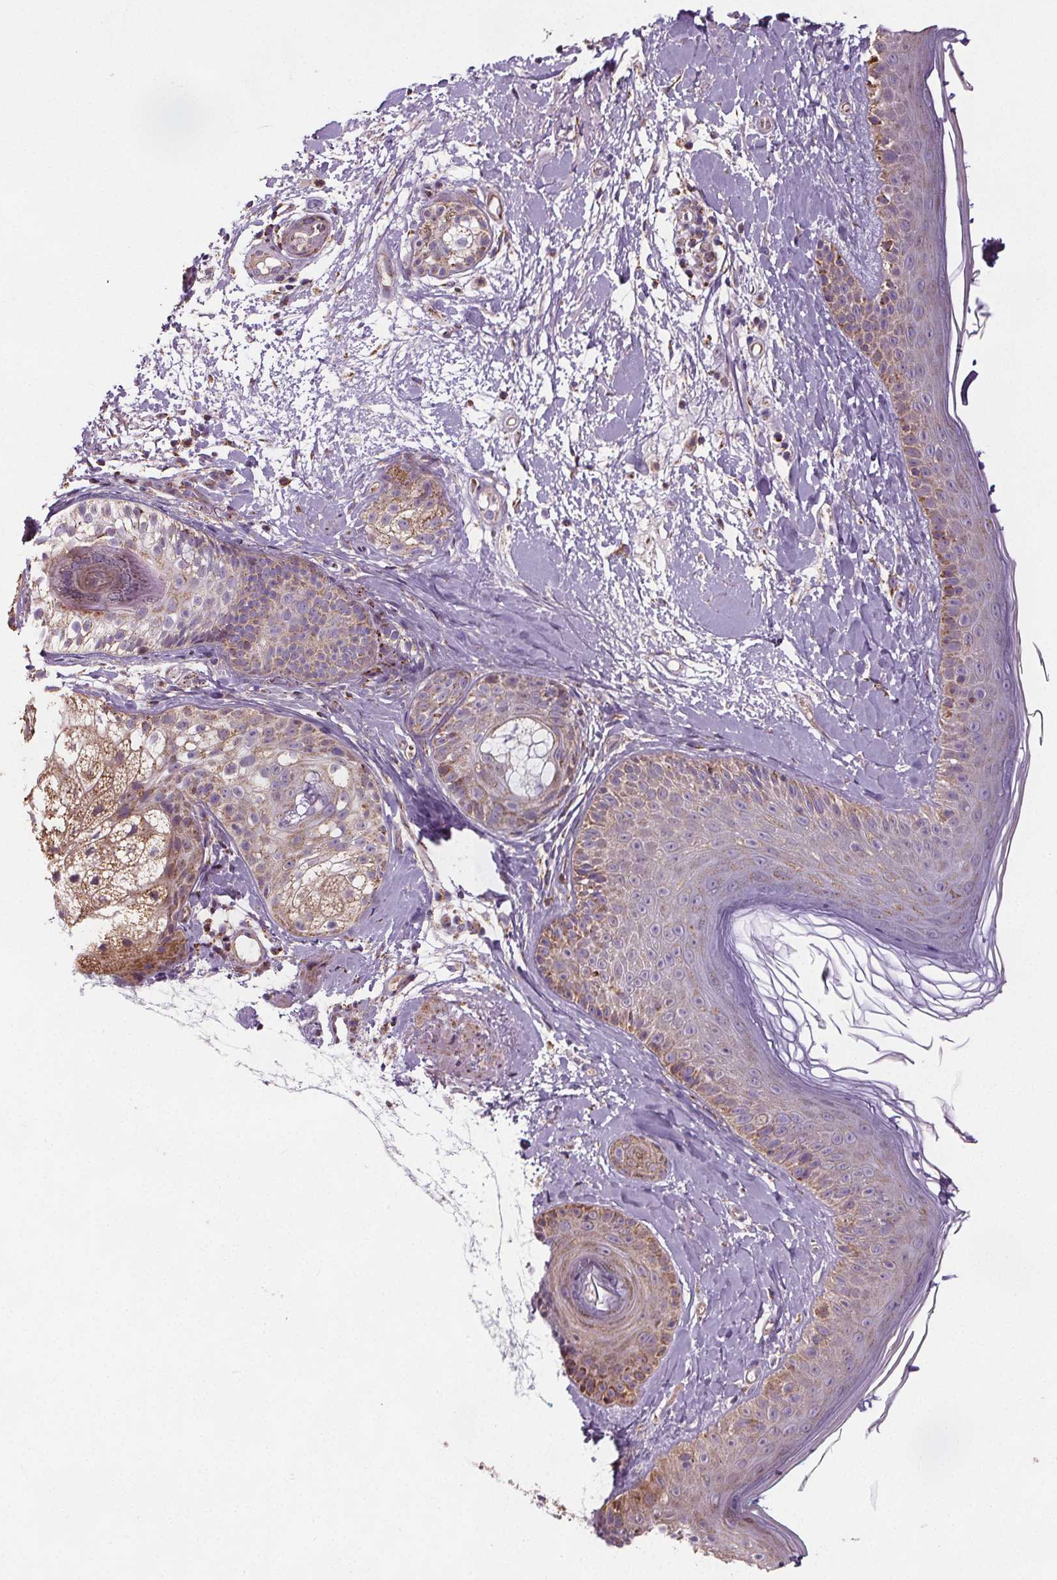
{"staining": {"intensity": "moderate", "quantity": ">75%", "location": "cytoplasmic/membranous"}, "tissue": "skin", "cell_type": "Fibroblasts", "image_type": "normal", "snomed": [{"axis": "morphology", "description": "Normal tissue, NOS"}, {"axis": "topography", "description": "Skin"}], "caption": "Immunohistochemical staining of normal skin reveals medium levels of moderate cytoplasmic/membranous staining in about >75% of fibroblasts. (DAB (3,3'-diaminobenzidine) IHC with brightfield microscopy, high magnification).", "gene": "SUCLA2", "patient": {"sex": "male", "age": 73}}